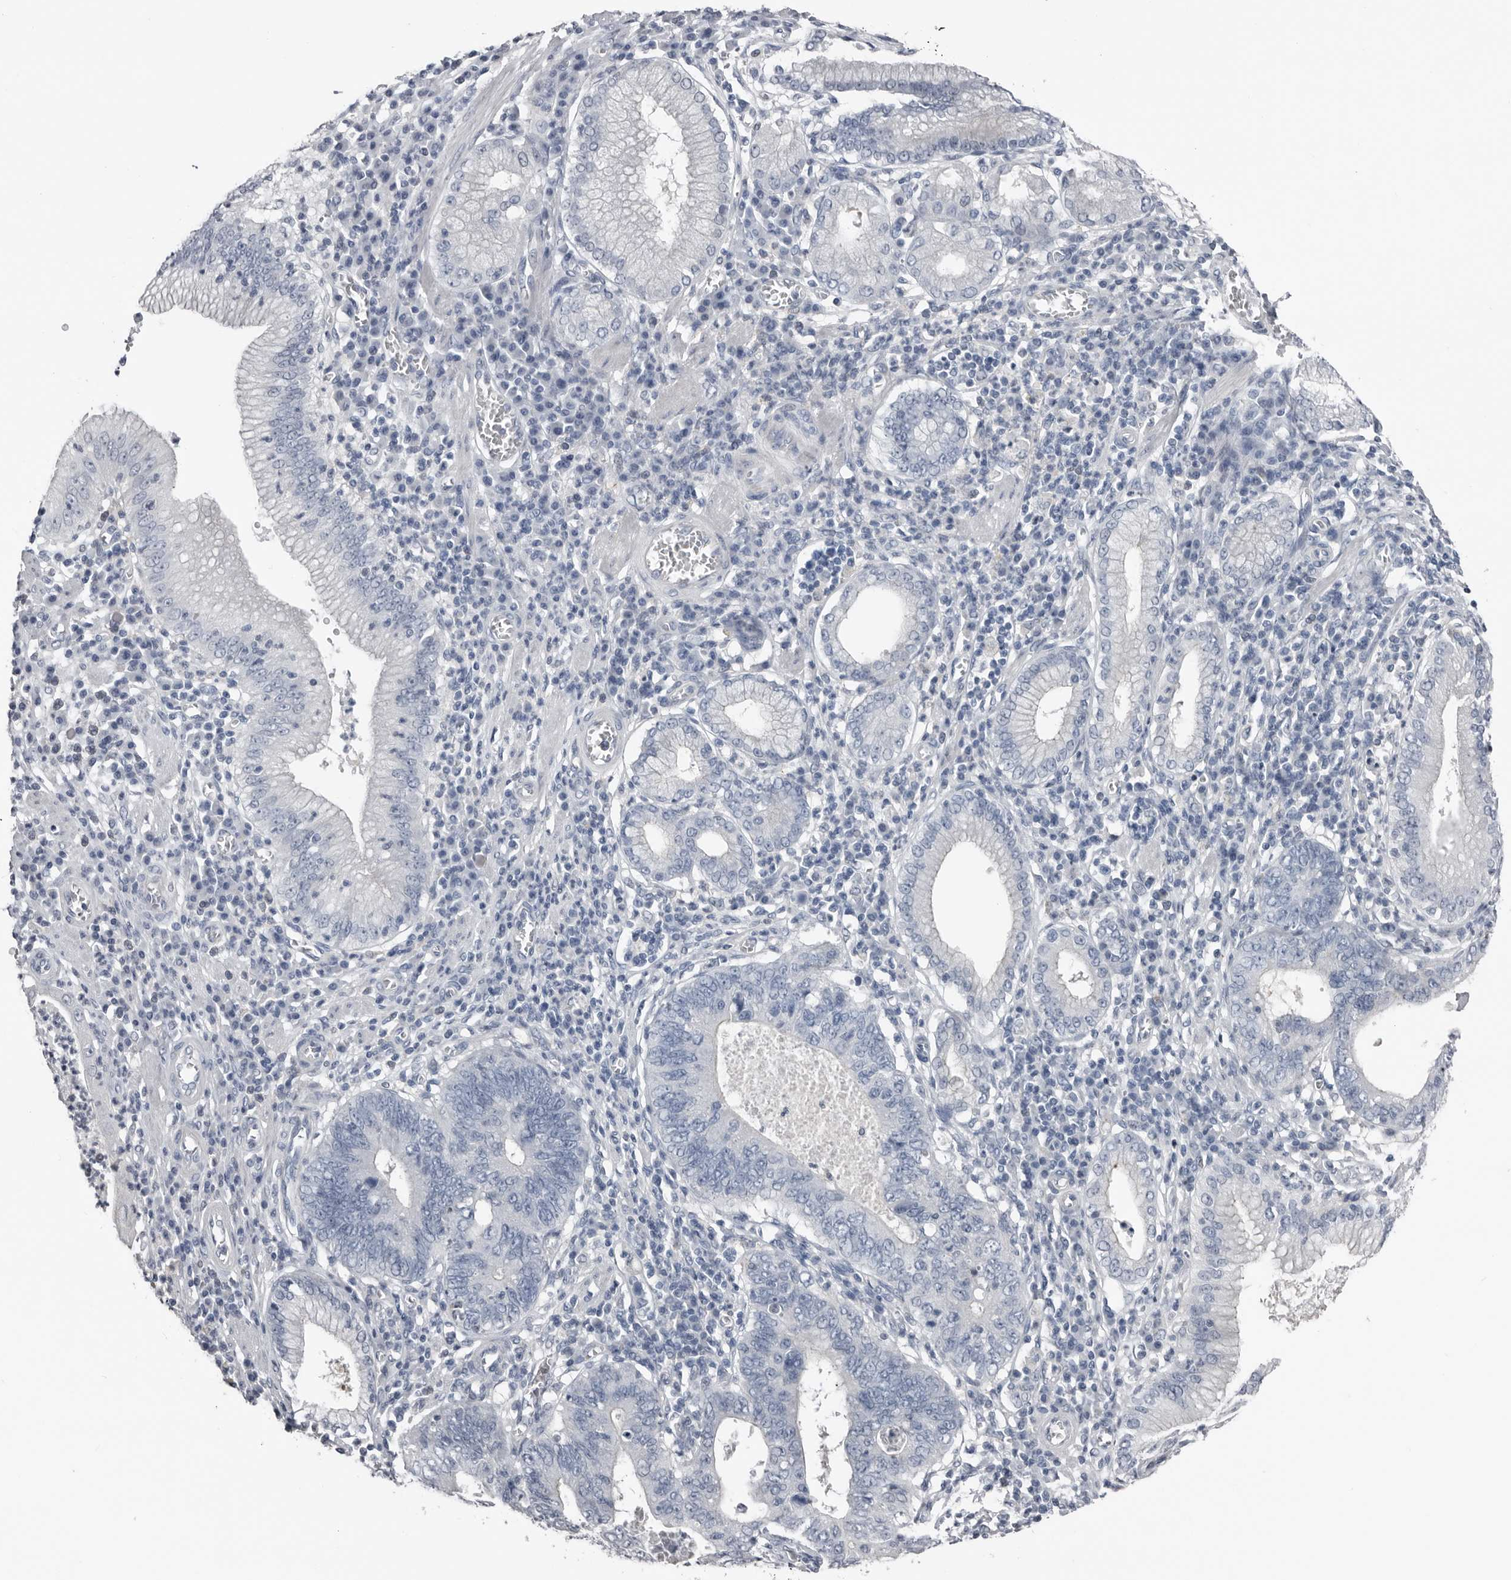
{"staining": {"intensity": "negative", "quantity": "none", "location": "none"}, "tissue": "stomach cancer", "cell_type": "Tumor cells", "image_type": "cancer", "snomed": [{"axis": "morphology", "description": "Adenocarcinoma, NOS"}, {"axis": "topography", "description": "Stomach"}], "caption": "Immunohistochemical staining of human stomach adenocarcinoma demonstrates no significant positivity in tumor cells.", "gene": "FABP7", "patient": {"sex": "male", "age": 59}}